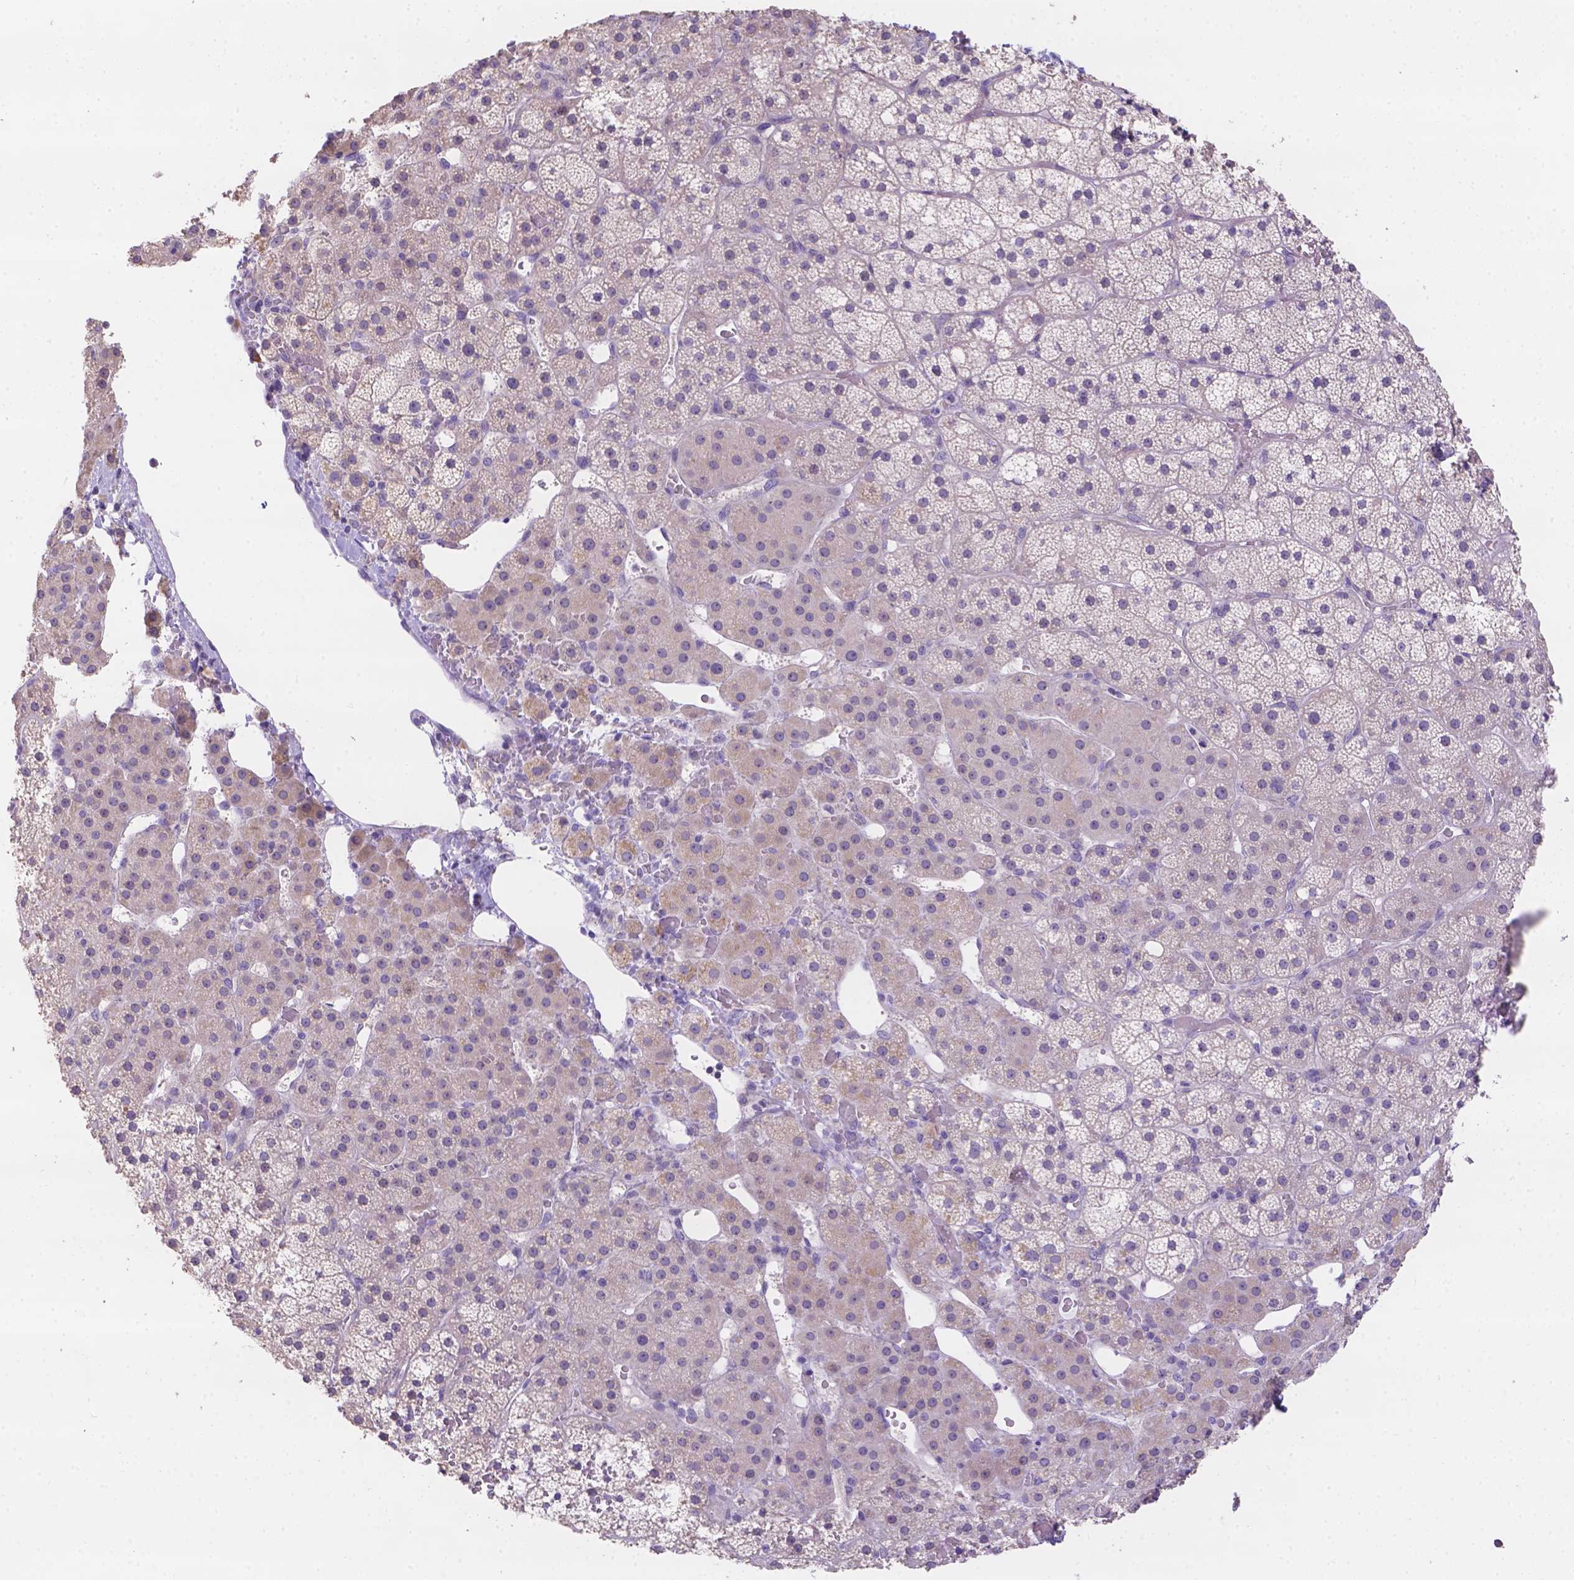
{"staining": {"intensity": "weak", "quantity": "<25%", "location": "cytoplasmic/membranous"}, "tissue": "adrenal gland", "cell_type": "Glandular cells", "image_type": "normal", "snomed": [{"axis": "morphology", "description": "Normal tissue, NOS"}, {"axis": "topography", "description": "Adrenal gland"}], "caption": "Histopathology image shows no significant protein positivity in glandular cells of normal adrenal gland.", "gene": "CD96", "patient": {"sex": "male", "age": 53}}